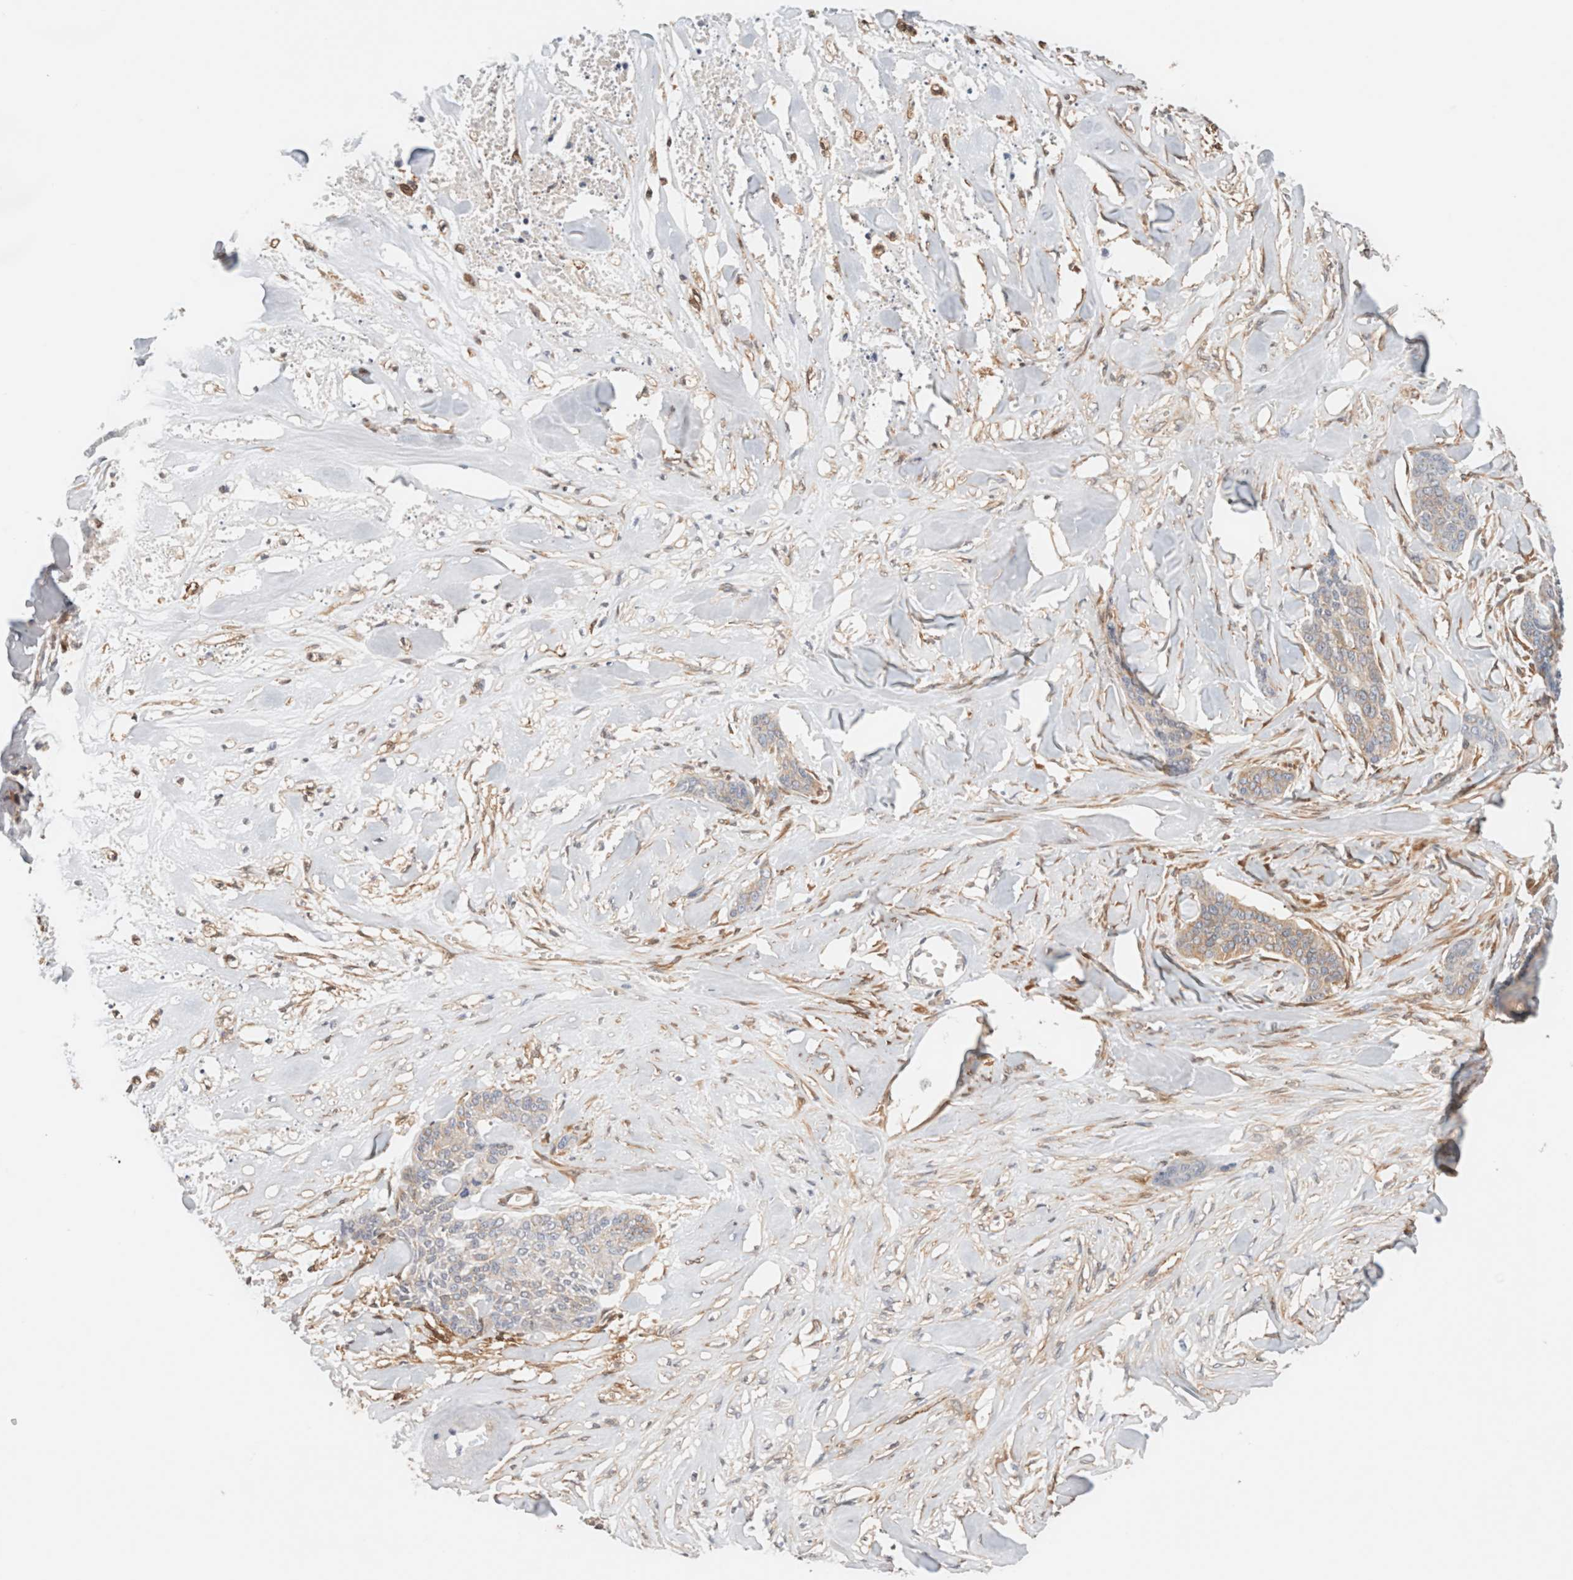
{"staining": {"intensity": "weak", "quantity": "25%-75%", "location": "cytoplasmic/membranous"}, "tissue": "skin cancer", "cell_type": "Tumor cells", "image_type": "cancer", "snomed": [{"axis": "morphology", "description": "Basal cell carcinoma"}, {"axis": "topography", "description": "Skin"}], "caption": "A brown stain highlights weak cytoplasmic/membranous positivity of a protein in skin cancer (basal cell carcinoma) tumor cells.", "gene": "LMCD1", "patient": {"sex": "female", "age": 64}}